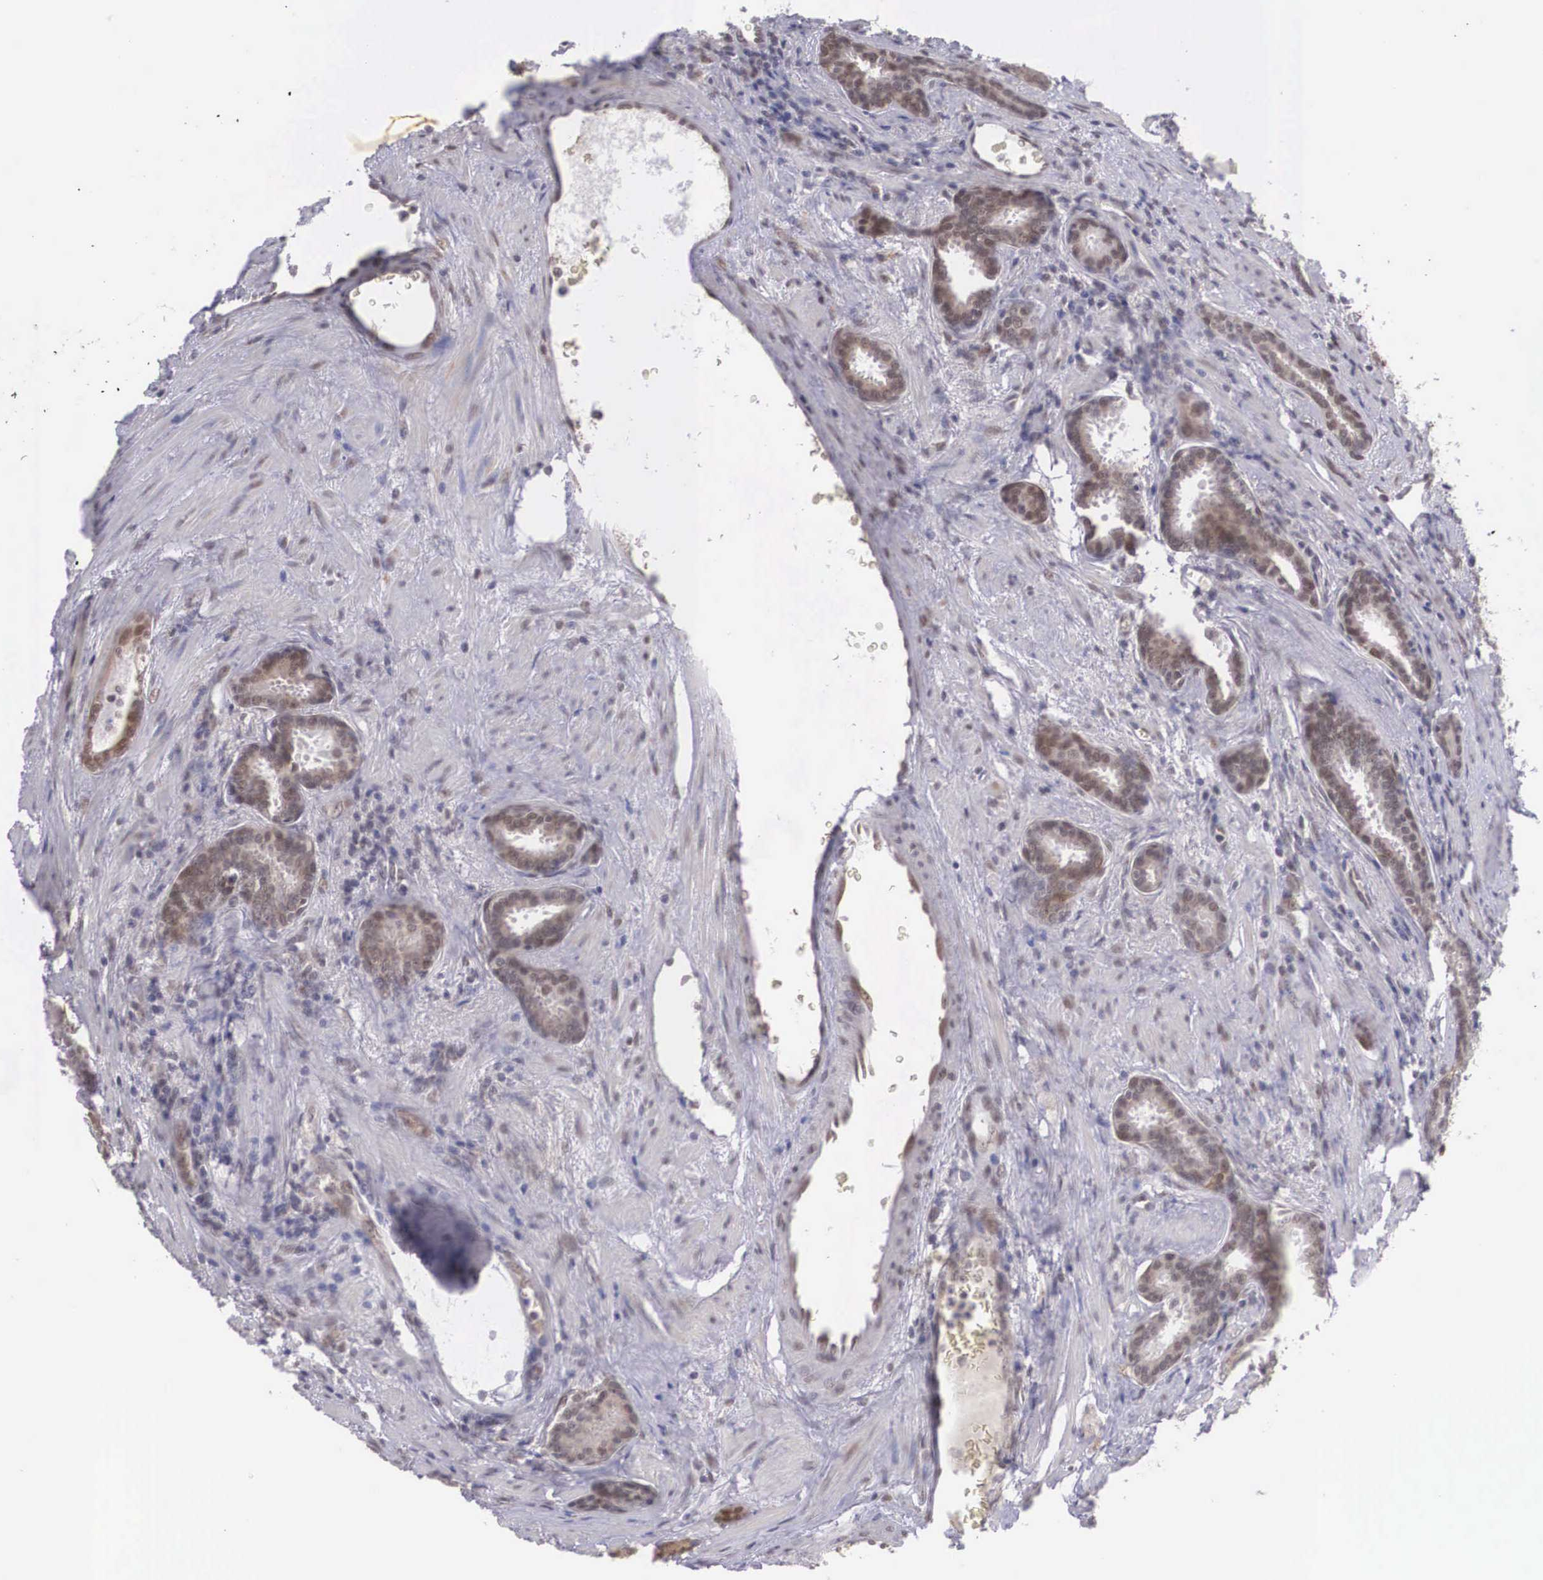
{"staining": {"intensity": "moderate", "quantity": ">75%", "location": "cytoplasmic/membranous,nuclear"}, "tissue": "prostate cancer", "cell_type": "Tumor cells", "image_type": "cancer", "snomed": [{"axis": "morphology", "description": "Adenocarcinoma, Medium grade"}, {"axis": "topography", "description": "Prostate"}], "caption": "This is a histology image of IHC staining of prostate cancer, which shows moderate expression in the cytoplasmic/membranous and nuclear of tumor cells.", "gene": "NINL", "patient": {"sex": "male", "age": 68}}